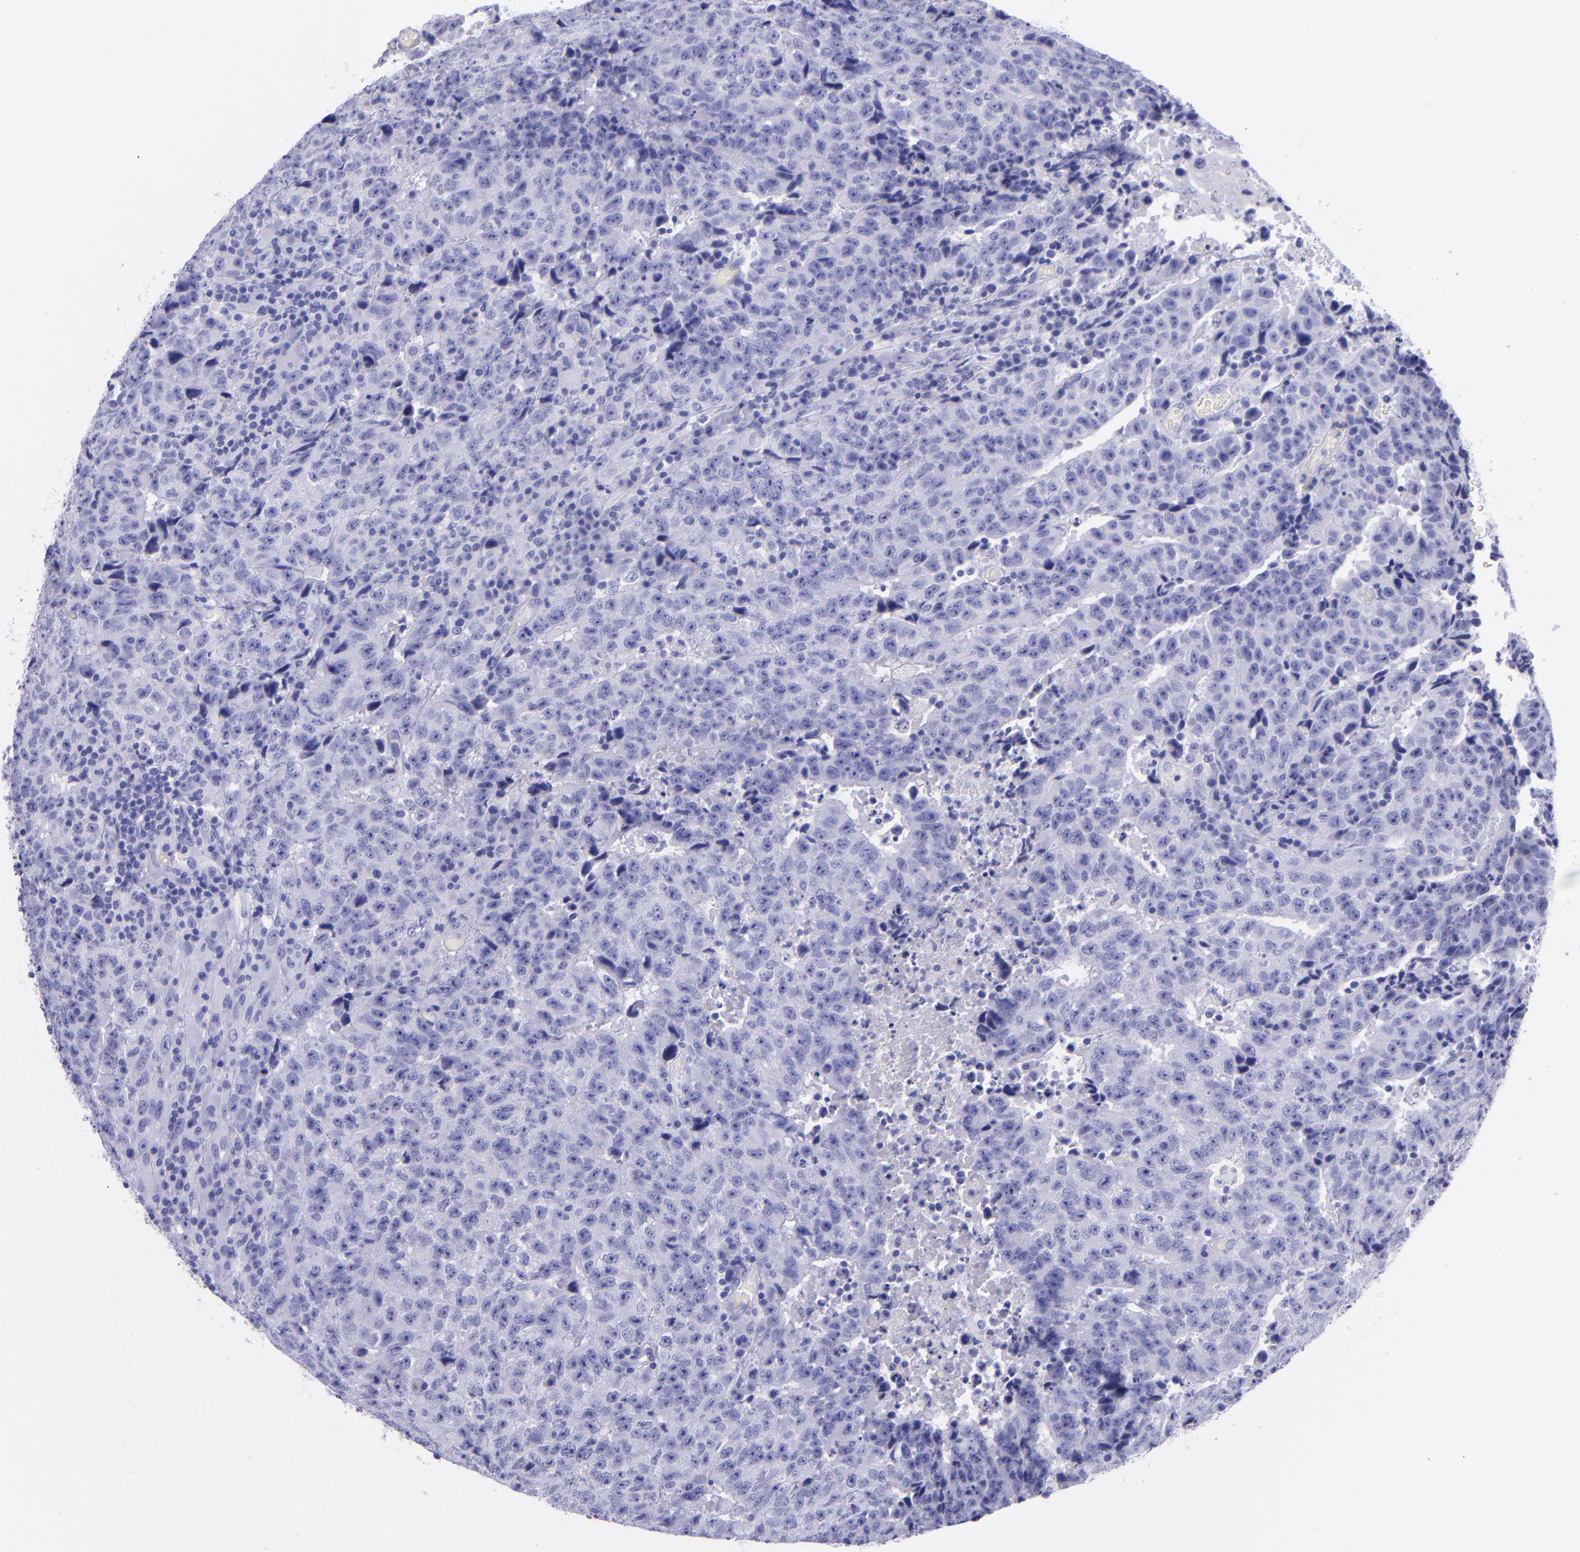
{"staining": {"intensity": "negative", "quantity": "none", "location": "none"}, "tissue": "testis cancer", "cell_type": "Tumor cells", "image_type": "cancer", "snomed": [{"axis": "morphology", "description": "Necrosis, NOS"}, {"axis": "morphology", "description": "Carcinoma, Embryonal, NOS"}, {"axis": "topography", "description": "Testis"}], "caption": "IHC of human testis embryonal carcinoma reveals no expression in tumor cells. (DAB (3,3'-diaminobenzidine) immunohistochemistry (IHC) visualized using brightfield microscopy, high magnification).", "gene": "SLPI", "patient": {"sex": "male", "age": 19}}